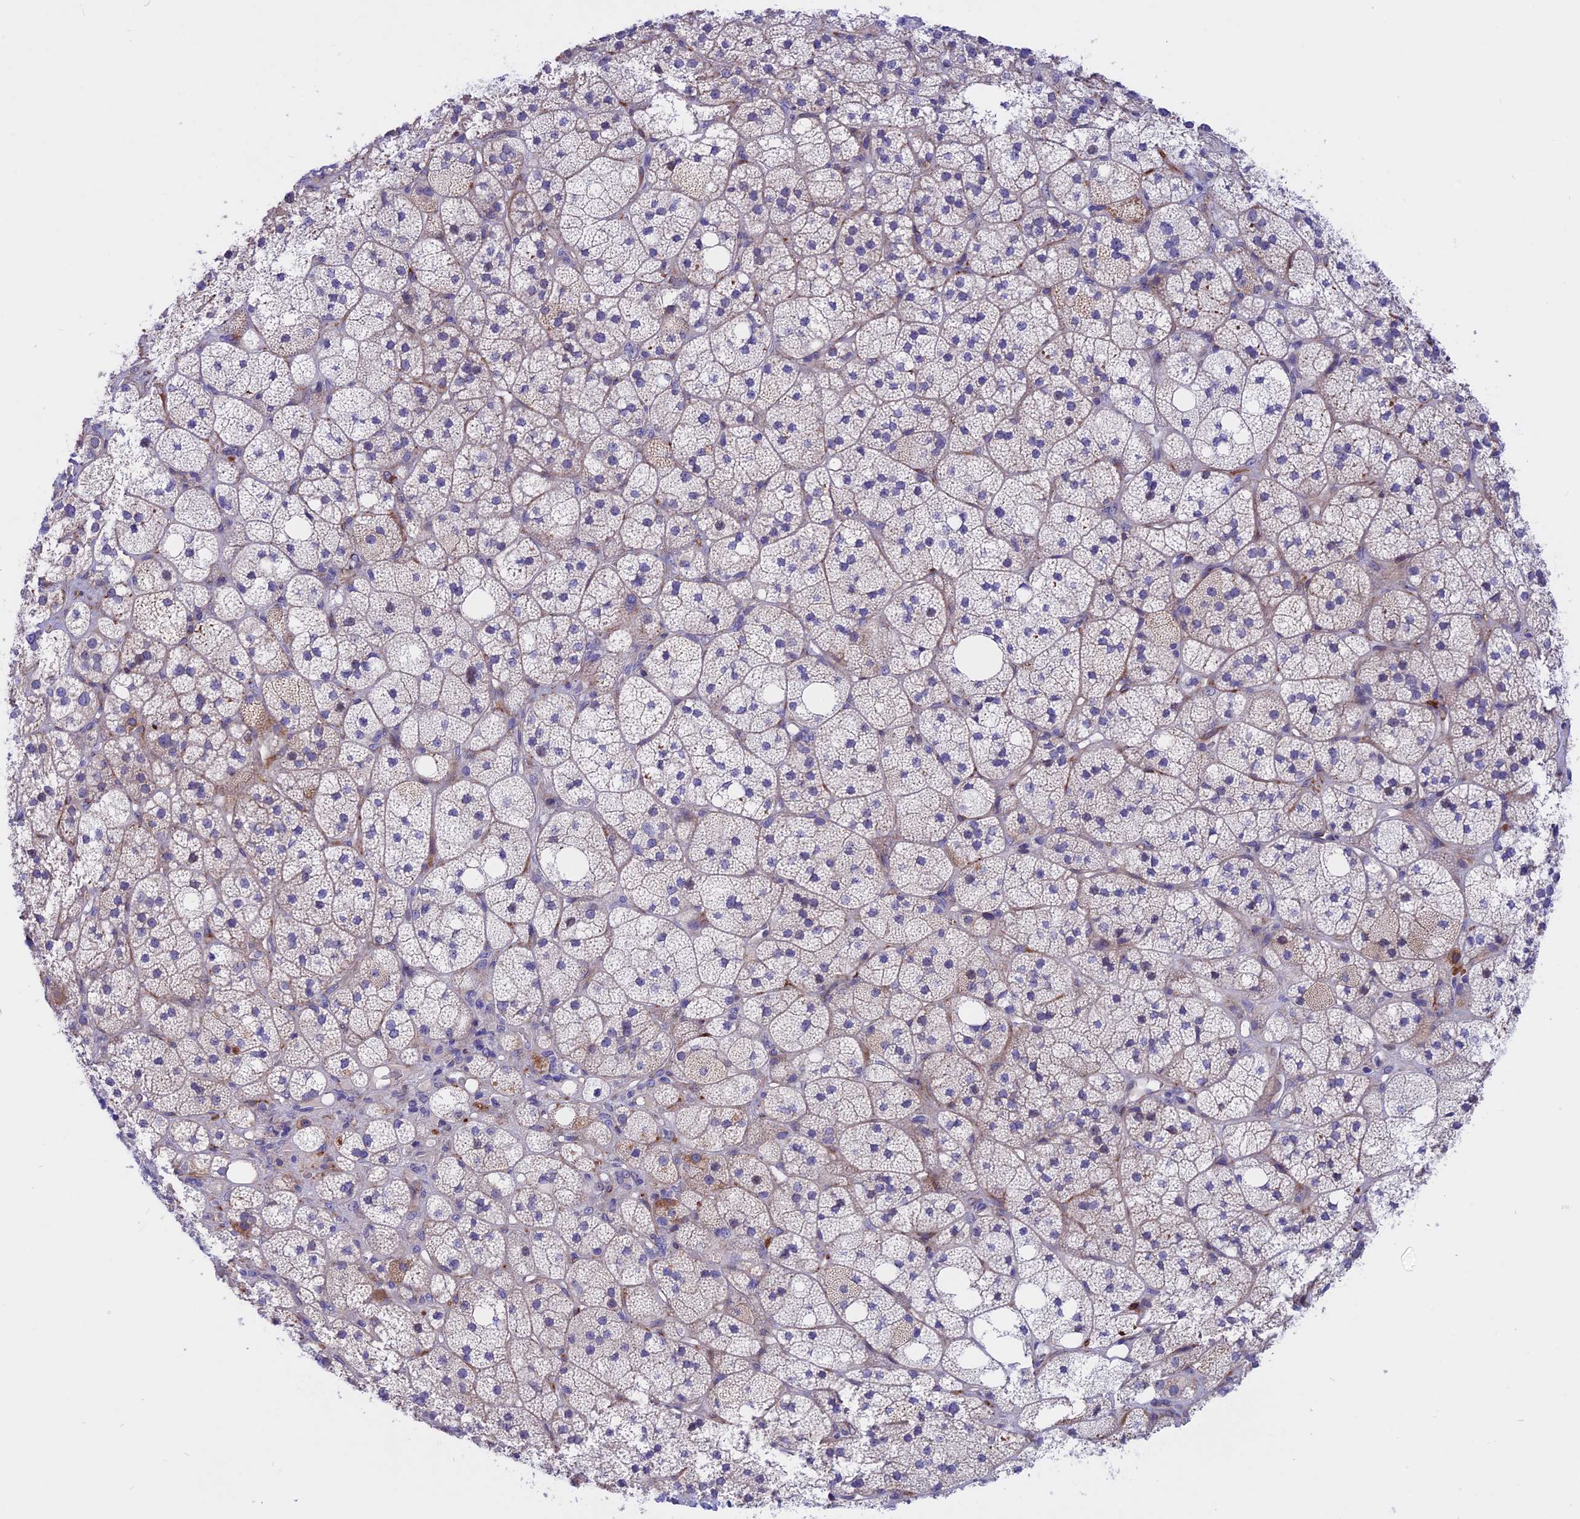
{"staining": {"intensity": "moderate", "quantity": "<25%", "location": "cytoplasmic/membranous"}, "tissue": "adrenal gland", "cell_type": "Glandular cells", "image_type": "normal", "snomed": [{"axis": "morphology", "description": "Normal tissue, NOS"}, {"axis": "topography", "description": "Adrenal gland"}], "caption": "Brown immunohistochemical staining in benign adrenal gland displays moderate cytoplasmic/membranous staining in approximately <25% of glandular cells.", "gene": "TMEM138", "patient": {"sex": "male", "age": 61}}